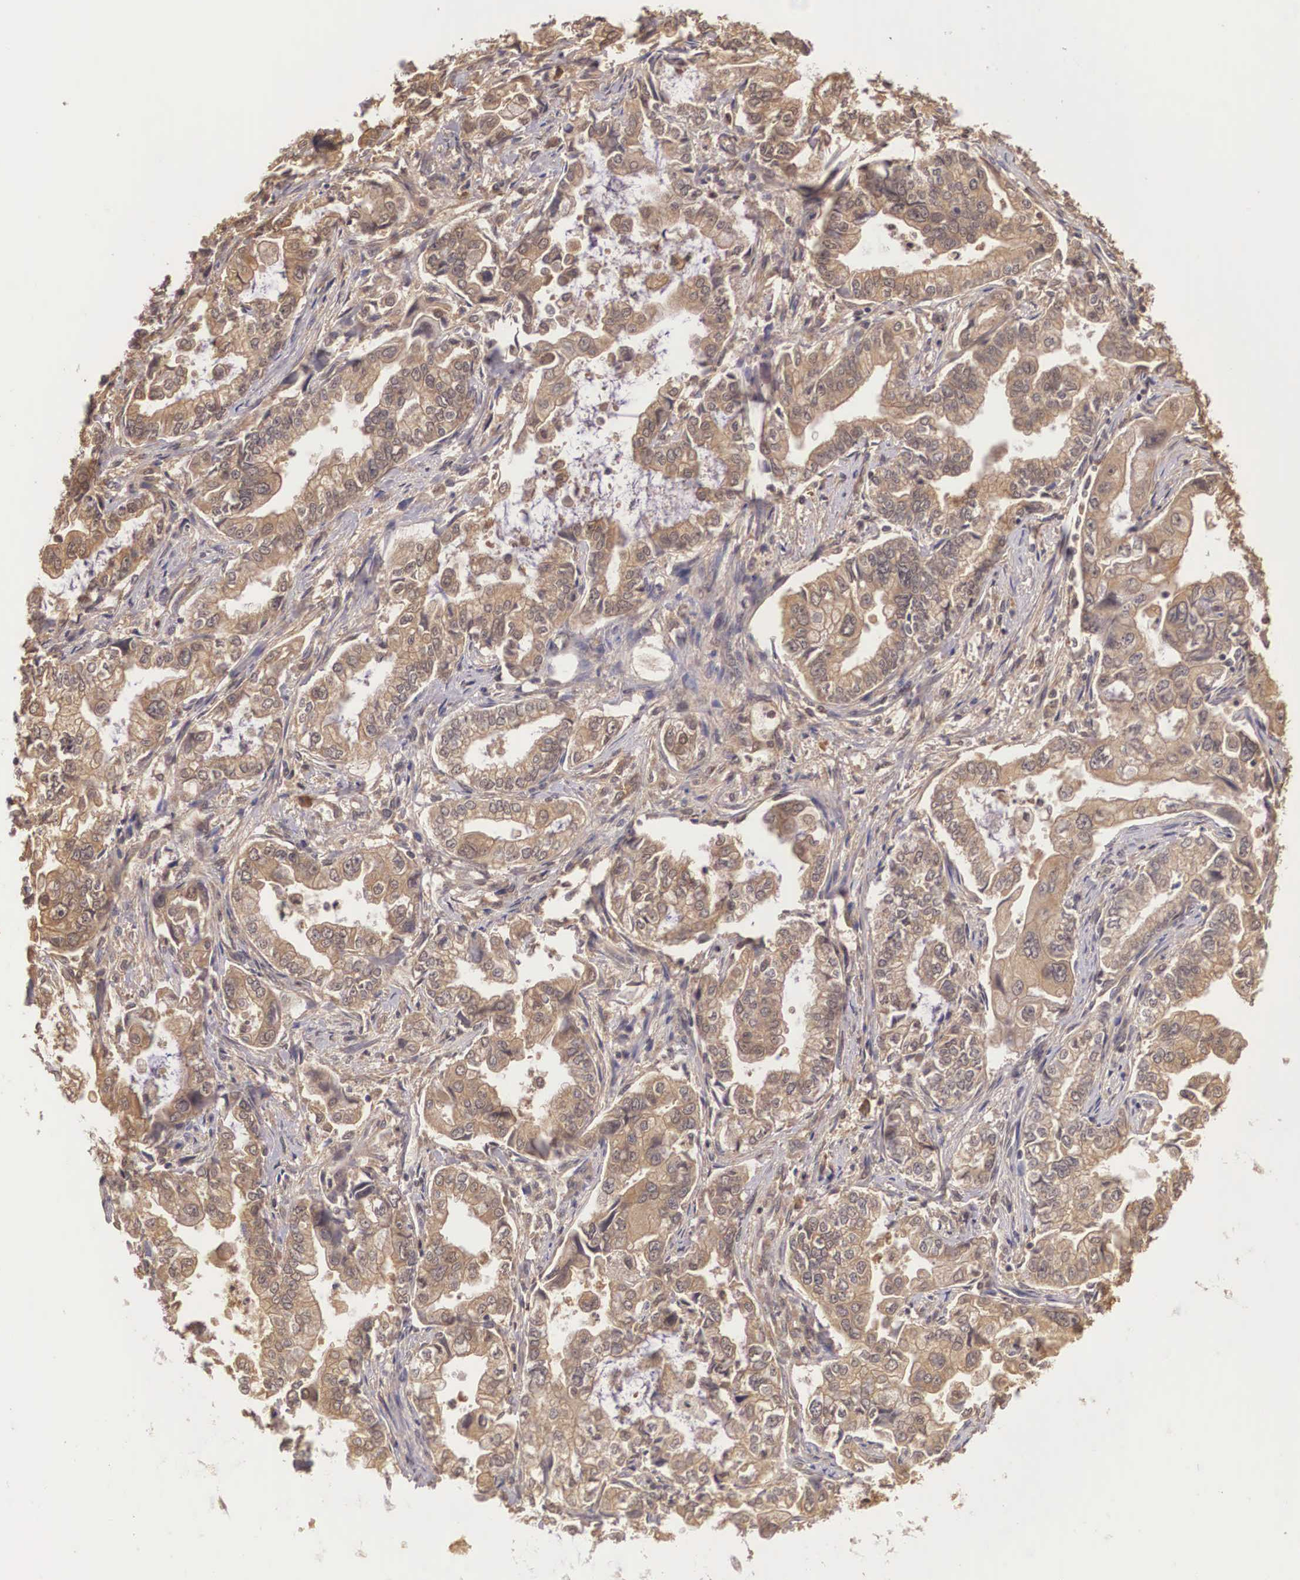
{"staining": {"intensity": "moderate", "quantity": ">75%", "location": "cytoplasmic/membranous"}, "tissue": "stomach cancer", "cell_type": "Tumor cells", "image_type": "cancer", "snomed": [{"axis": "morphology", "description": "Adenocarcinoma, NOS"}, {"axis": "topography", "description": "Pancreas"}, {"axis": "topography", "description": "Stomach, upper"}], "caption": "This image shows IHC staining of adenocarcinoma (stomach), with medium moderate cytoplasmic/membranous expression in approximately >75% of tumor cells.", "gene": "BCL6", "patient": {"sex": "male", "age": 77}}